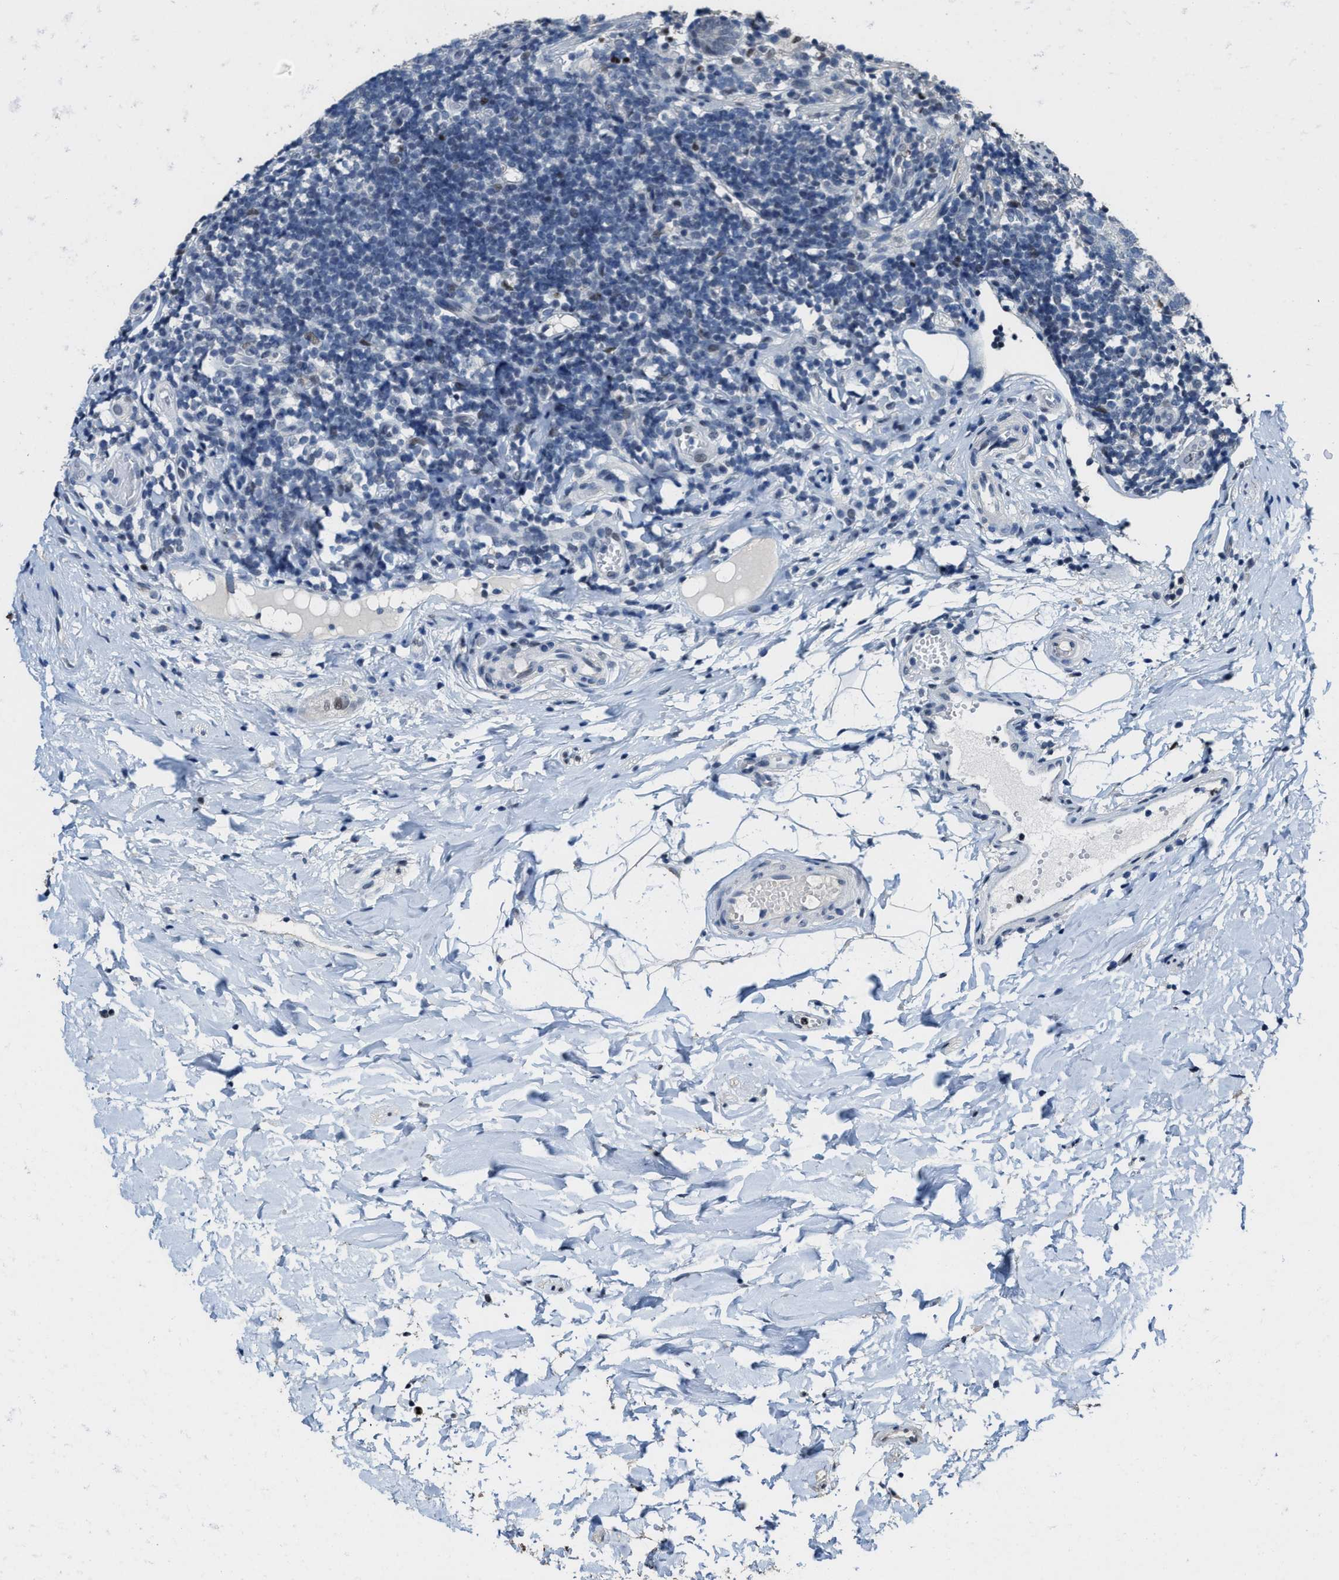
{"staining": {"intensity": "moderate", "quantity": "<25%", "location": "nuclear"}, "tissue": "appendix", "cell_type": "Glandular cells", "image_type": "normal", "snomed": [{"axis": "morphology", "description": "Normal tissue, NOS"}, {"axis": "topography", "description": "Appendix"}], "caption": "A low amount of moderate nuclear positivity is seen in about <25% of glandular cells in normal appendix.", "gene": "ZNF20", "patient": {"sex": "female", "age": 20}}